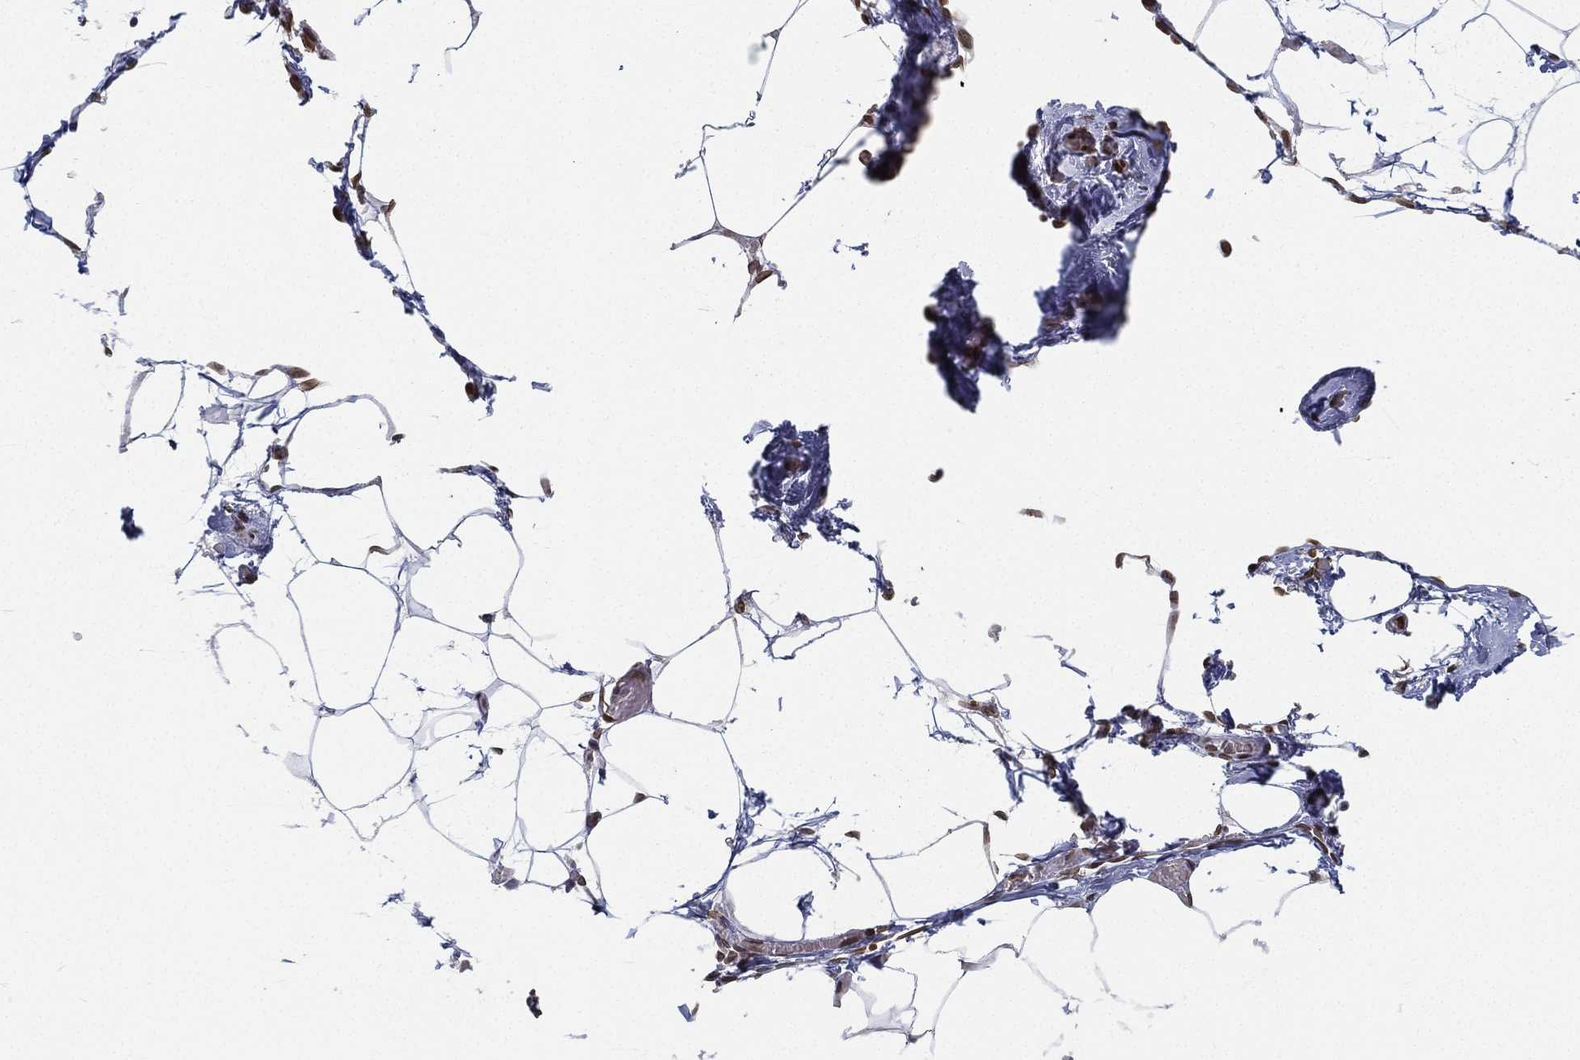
{"staining": {"intensity": "moderate", "quantity": "<25%", "location": "nuclear"}, "tissue": "adipose tissue", "cell_type": "Adipocytes", "image_type": "normal", "snomed": [{"axis": "morphology", "description": "Normal tissue, NOS"}, {"axis": "topography", "description": "Adipose tissue"}], "caption": "High-magnification brightfield microscopy of unremarkable adipose tissue stained with DAB (brown) and counterstained with hematoxylin (blue). adipocytes exhibit moderate nuclear expression is appreciated in about<25% of cells.", "gene": "PALB2", "patient": {"sex": "male", "age": 57}}